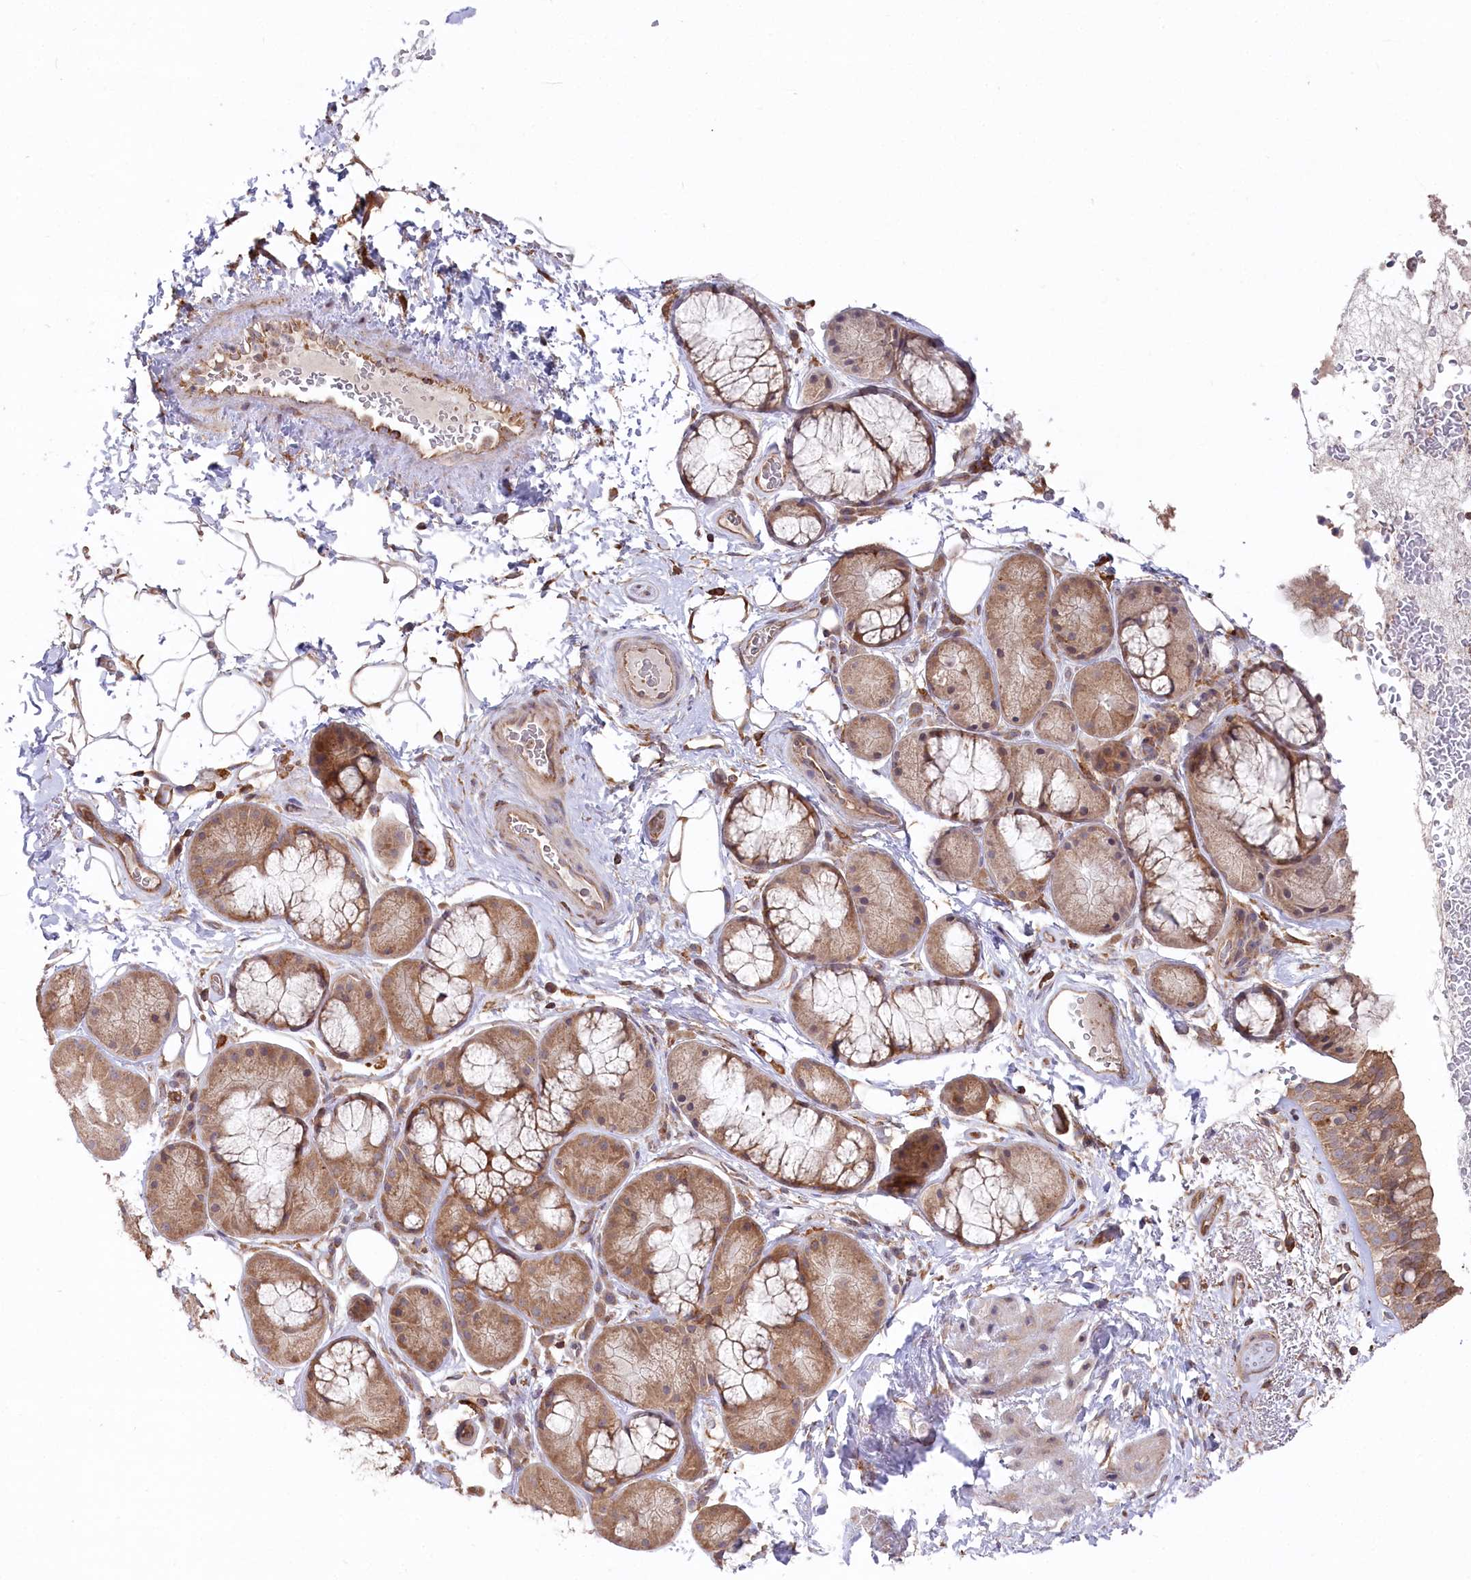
{"staining": {"intensity": "moderate", "quantity": ">75%", "location": "cytoplasmic/membranous"}, "tissue": "bronchus", "cell_type": "Respiratory epithelial cells", "image_type": "normal", "snomed": [{"axis": "morphology", "description": "Normal tissue, NOS"}, {"axis": "morphology", "description": "Squamous cell carcinoma, NOS"}, {"axis": "topography", "description": "Lymph node"}, {"axis": "topography", "description": "Bronchus"}, {"axis": "topography", "description": "Lung"}], "caption": "Normal bronchus displays moderate cytoplasmic/membranous staining in about >75% of respiratory epithelial cells, visualized by immunohistochemistry. The protein of interest is shown in brown color, while the nuclei are stained blue.", "gene": "PPP1R21", "patient": {"sex": "male", "age": 66}}